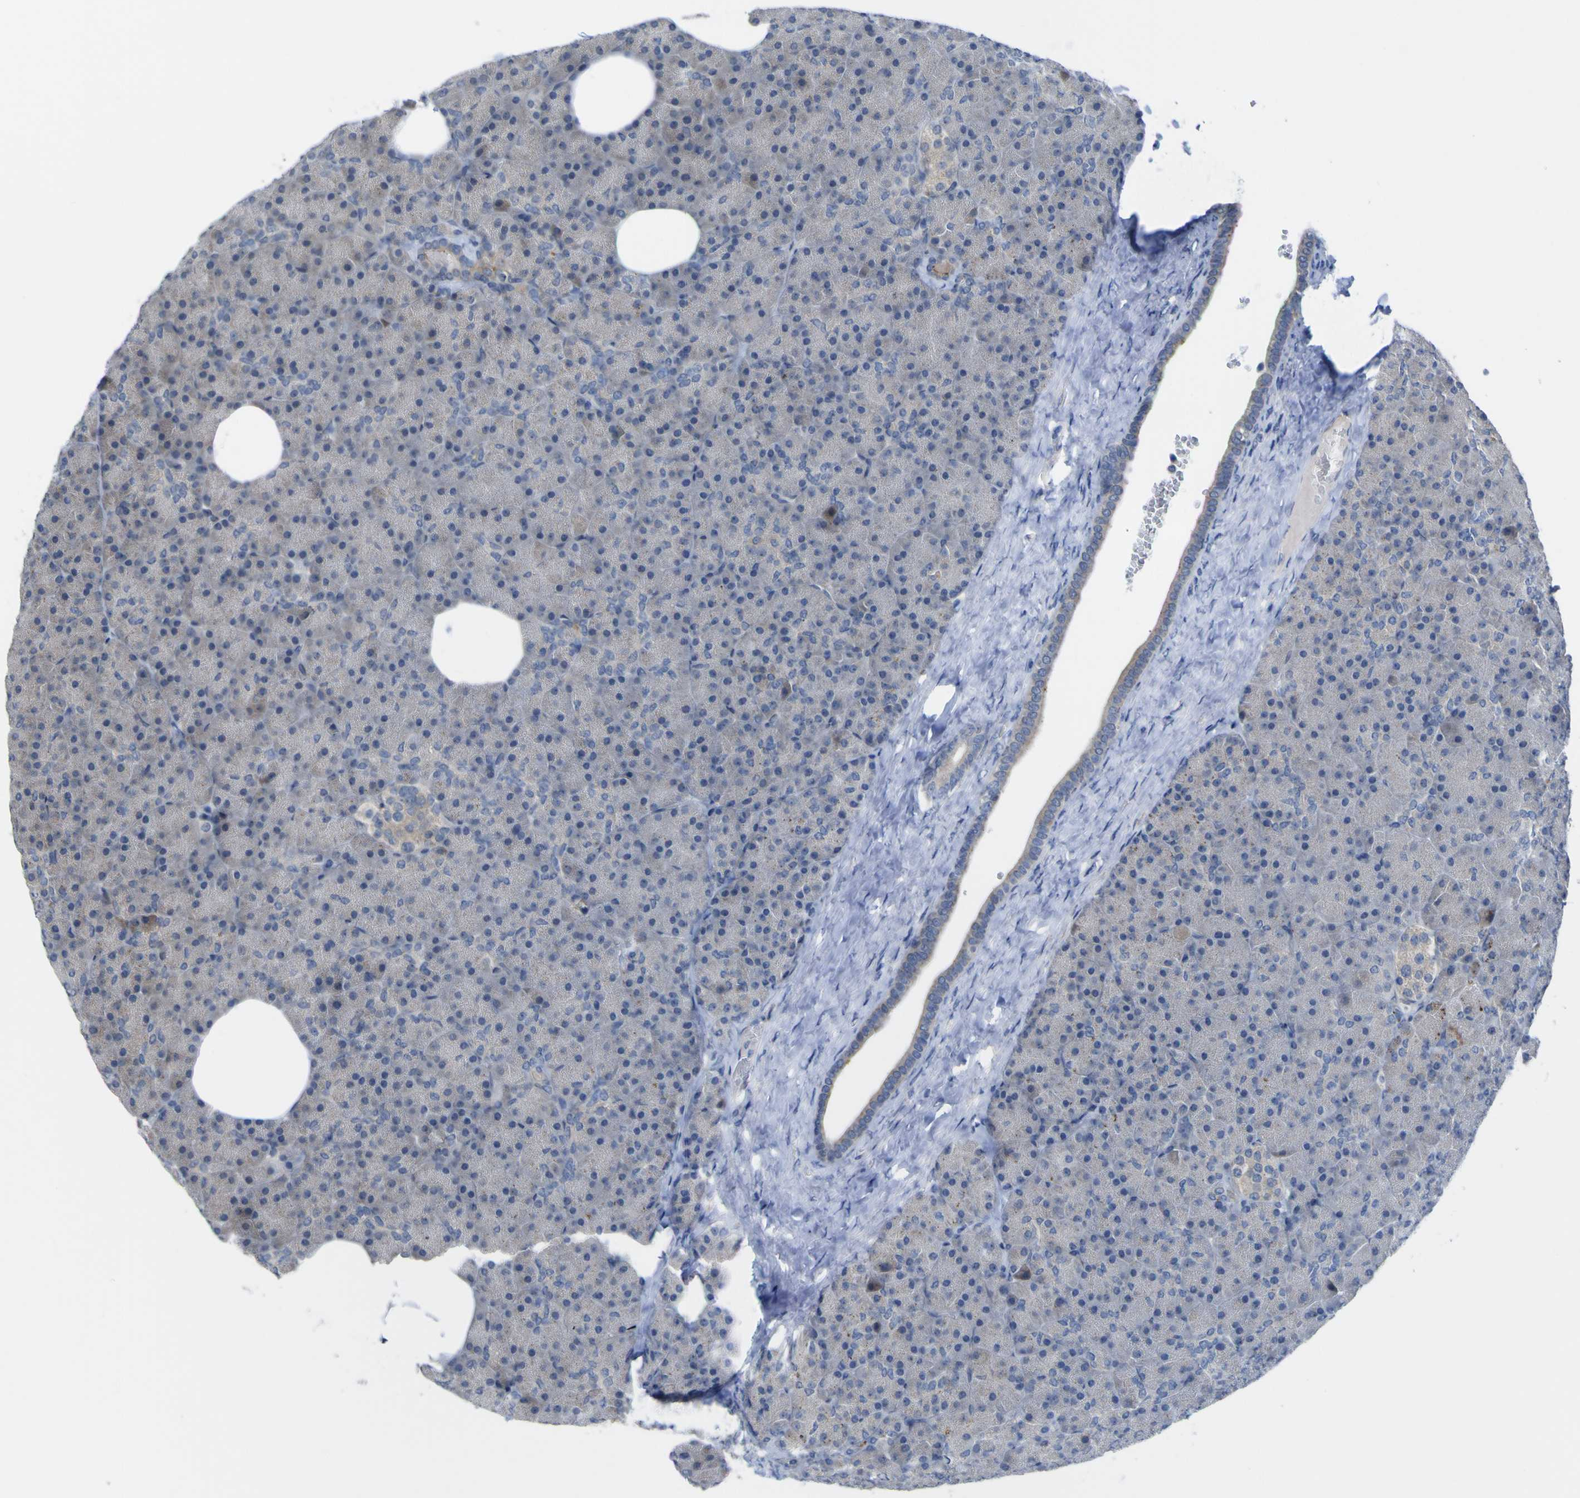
{"staining": {"intensity": "negative", "quantity": "none", "location": "none"}, "tissue": "pancreas", "cell_type": "Exocrine glandular cells", "image_type": "normal", "snomed": [{"axis": "morphology", "description": "Normal tissue, NOS"}, {"axis": "topography", "description": "Pancreas"}], "caption": "Immunohistochemistry of unremarkable human pancreas demonstrates no staining in exocrine glandular cells.", "gene": "TNFRSF11A", "patient": {"sex": "female", "age": 35}}